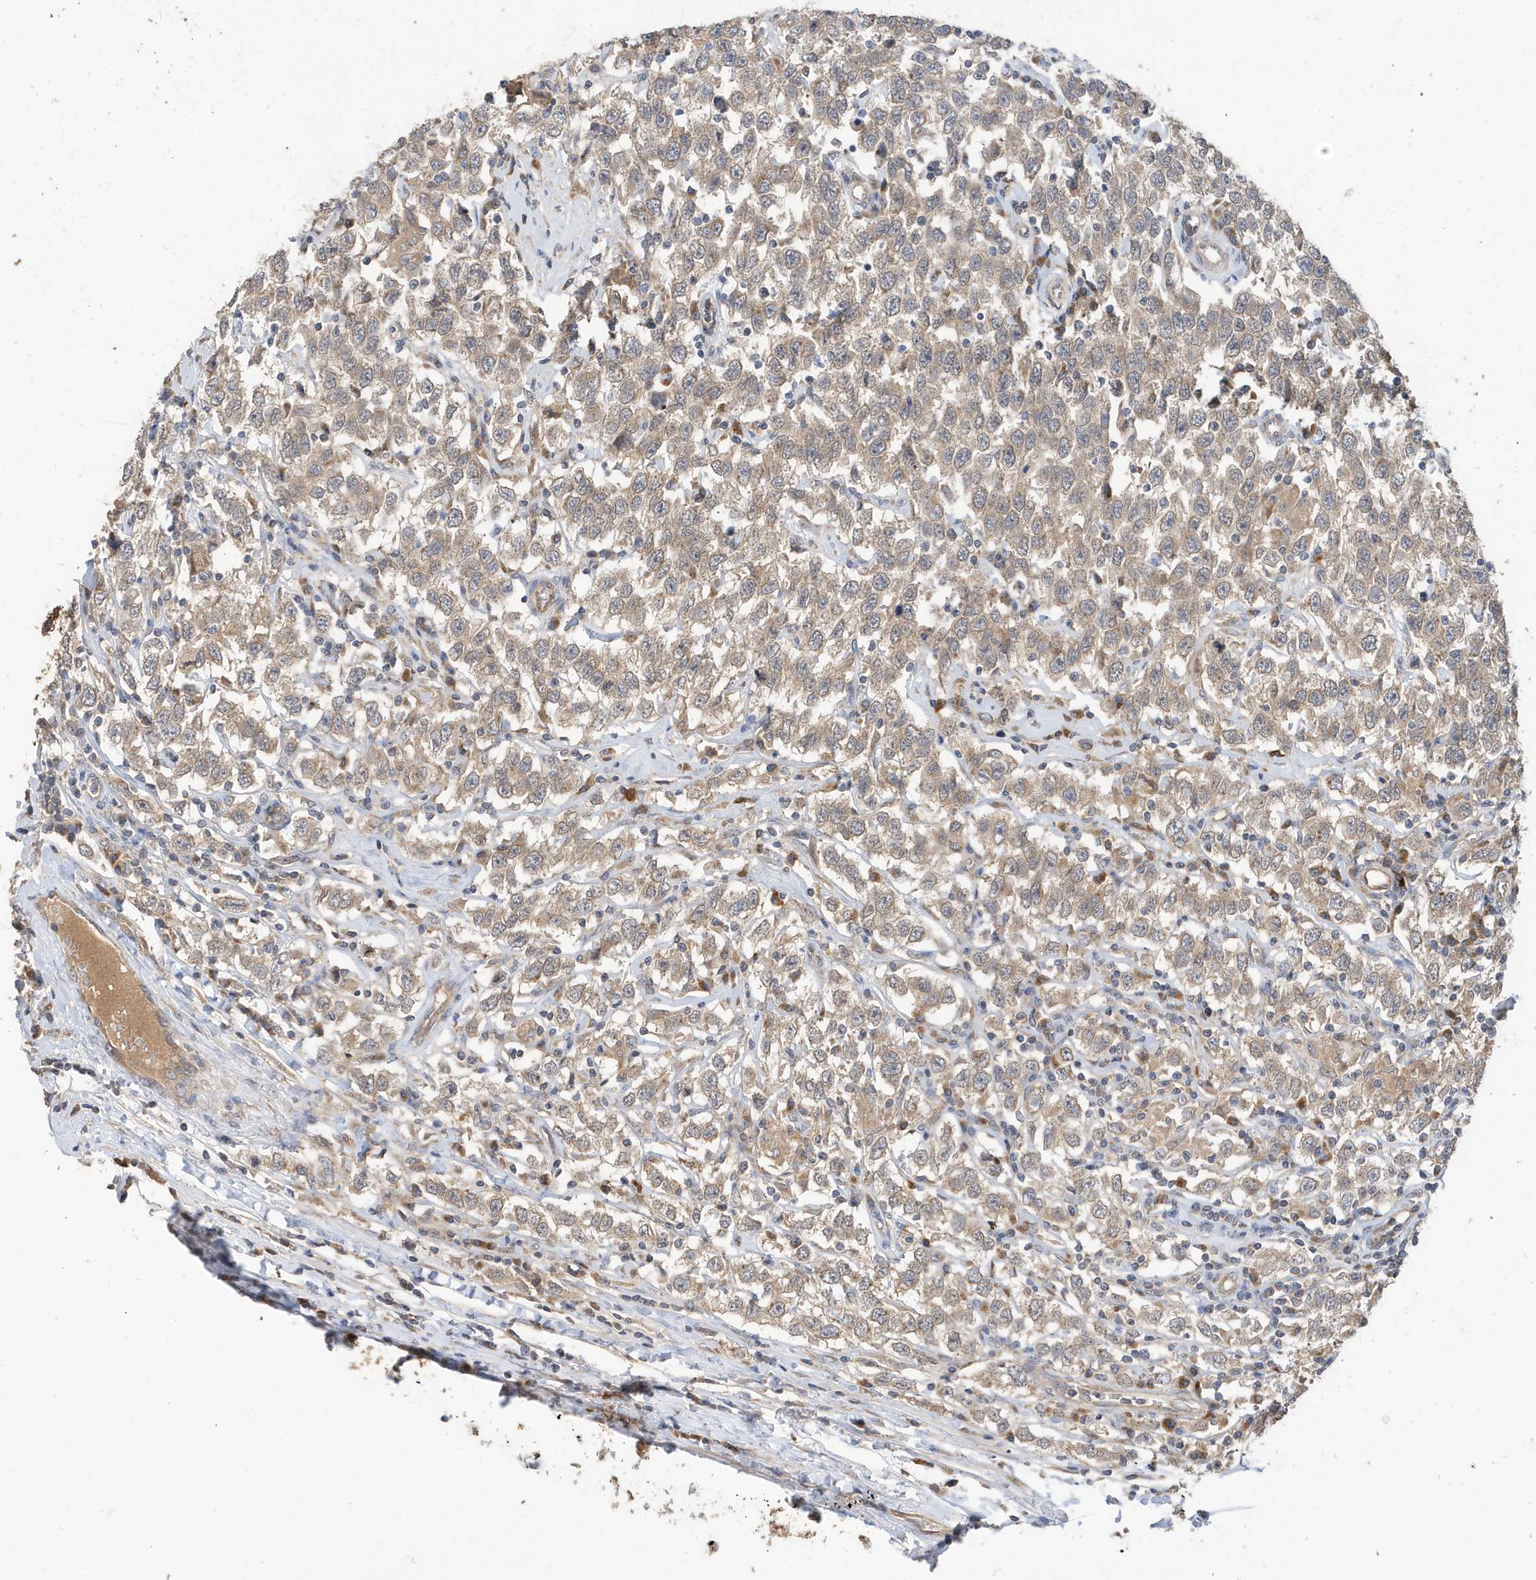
{"staining": {"intensity": "weak", "quantity": "<25%", "location": "cytoplasmic/membranous"}, "tissue": "testis cancer", "cell_type": "Tumor cells", "image_type": "cancer", "snomed": [{"axis": "morphology", "description": "Seminoma, NOS"}, {"axis": "topography", "description": "Testis"}], "caption": "An immunohistochemistry photomicrograph of testis cancer (seminoma) is shown. There is no staining in tumor cells of testis cancer (seminoma).", "gene": "LAPTM4A", "patient": {"sex": "male", "age": 41}}